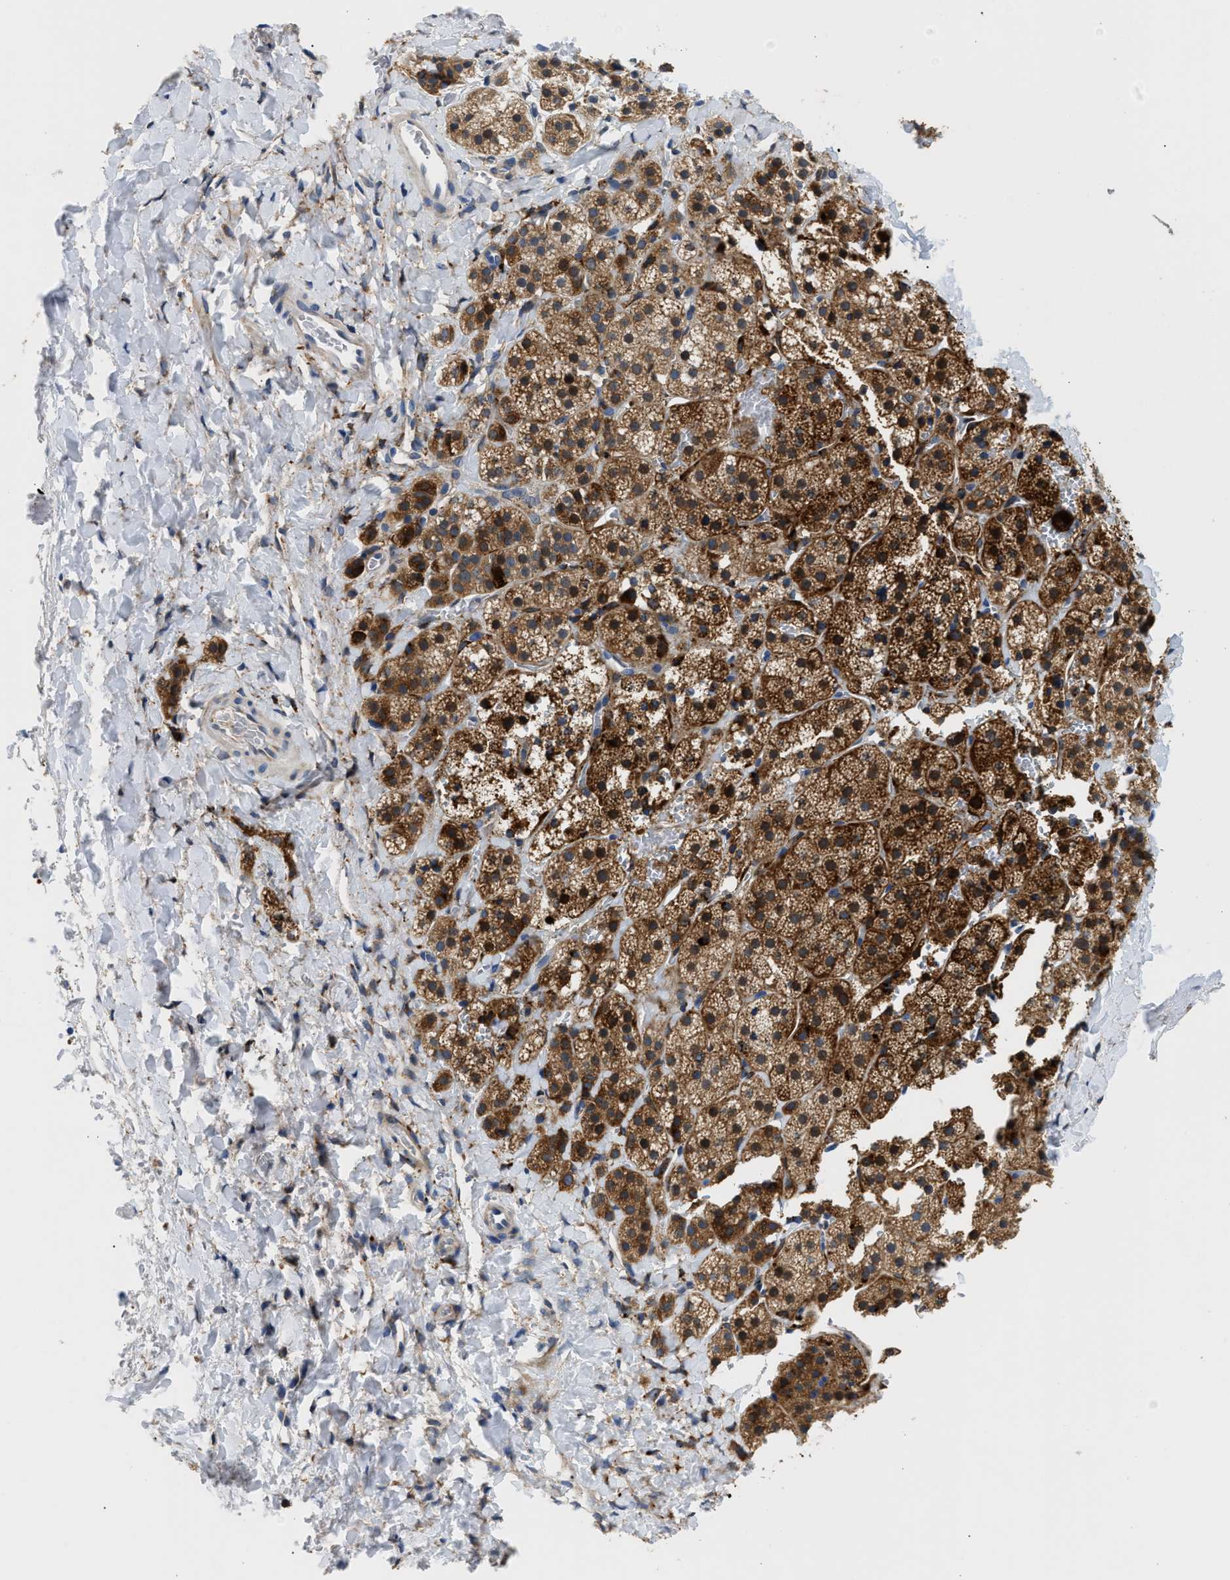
{"staining": {"intensity": "strong", "quantity": ">75%", "location": "cytoplasmic/membranous"}, "tissue": "adrenal gland", "cell_type": "Glandular cells", "image_type": "normal", "snomed": [{"axis": "morphology", "description": "Normal tissue, NOS"}, {"axis": "topography", "description": "Adrenal gland"}], "caption": "Human adrenal gland stained with a brown dye demonstrates strong cytoplasmic/membranous positive expression in about >75% of glandular cells.", "gene": "AMZ1", "patient": {"sex": "female", "age": 44}}